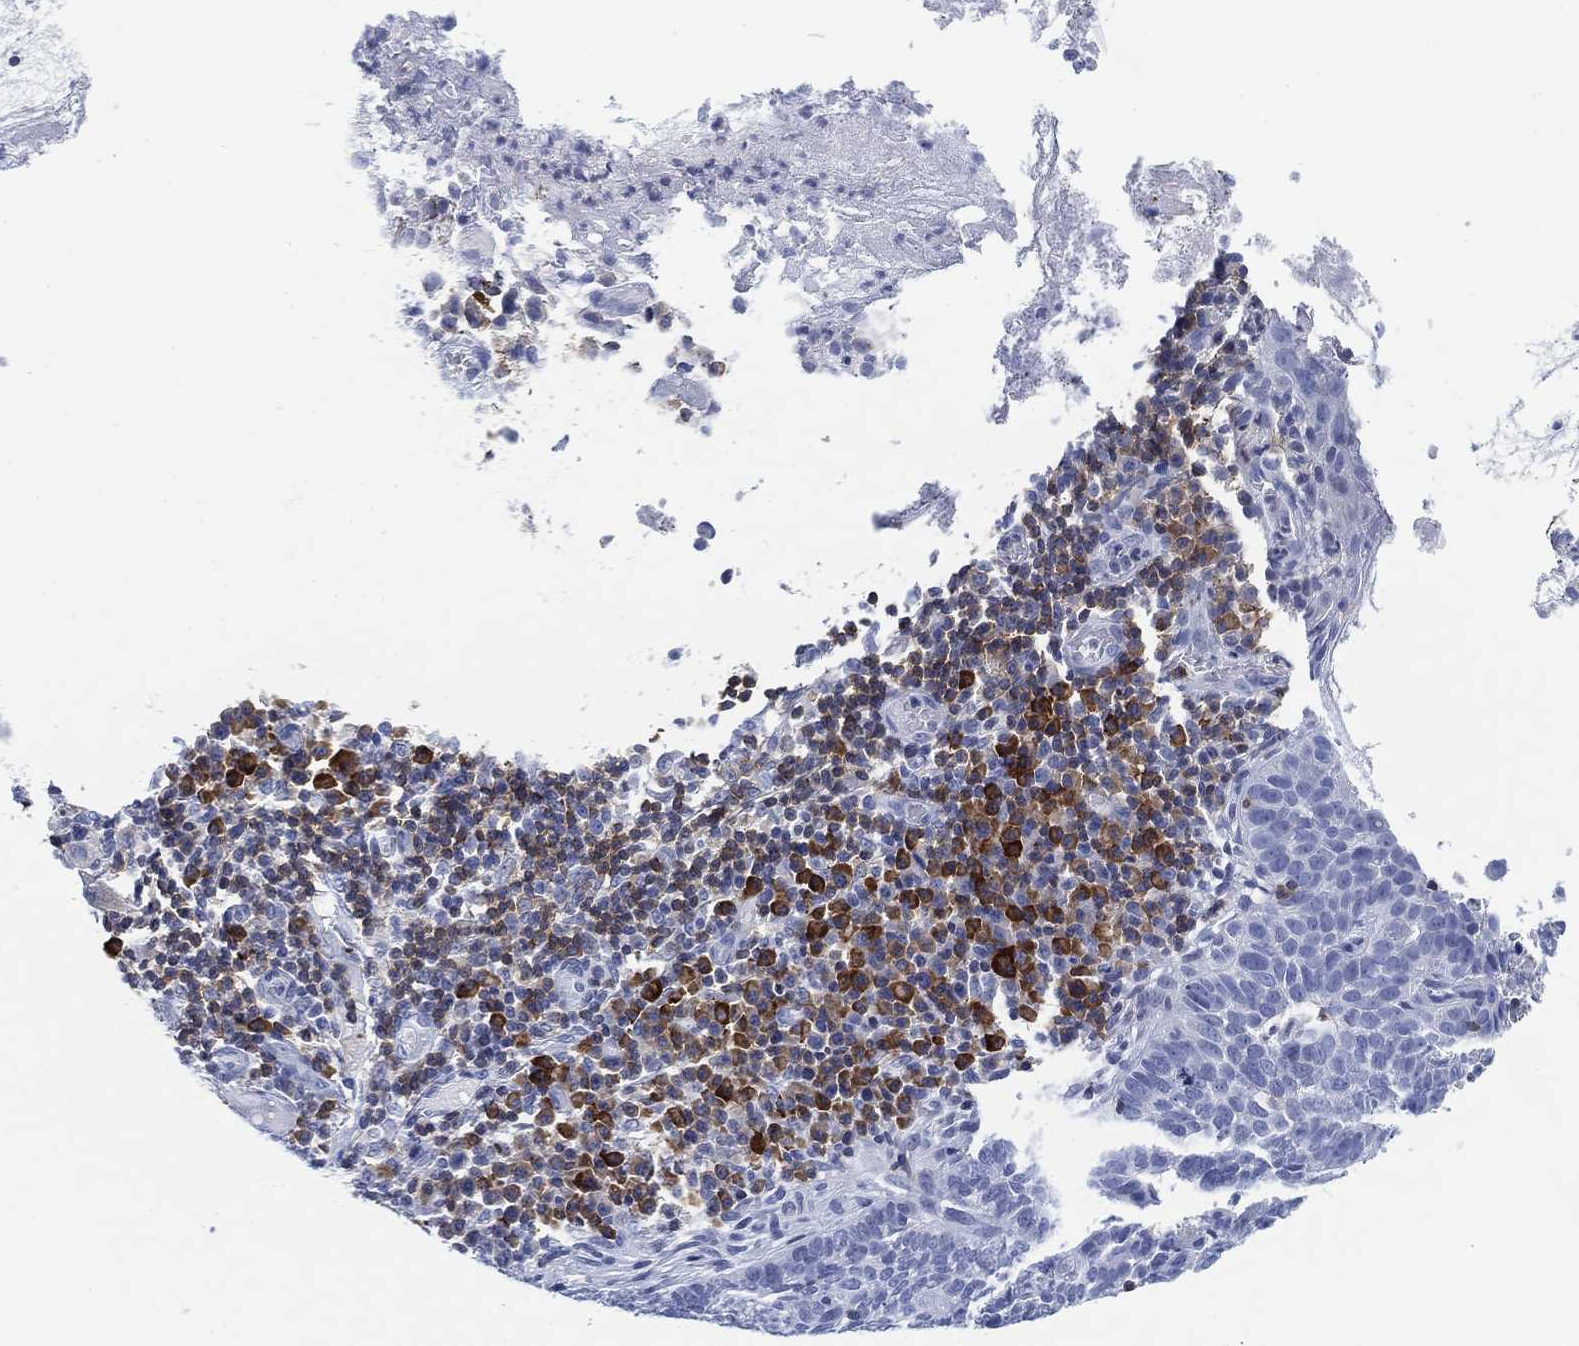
{"staining": {"intensity": "negative", "quantity": "none", "location": "none"}, "tissue": "skin cancer", "cell_type": "Tumor cells", "image_type": "cancer", "snomed": [{"axis": "morphology", "description": "Basal cell carcinoma"}, {"axis": "topography", "description": "Skin"}], "caption": "The histopathology image displays no staining of tumor cells in skin cancer. (Stains: DAB (3,3'-diaminobenzidine) immunohistochemistry with hematoxylin counter stain, Microscopy: brightfield microscopy at high magnification).", "gene": "FYB1", "patient": {"sex": "female", "age": 69}}